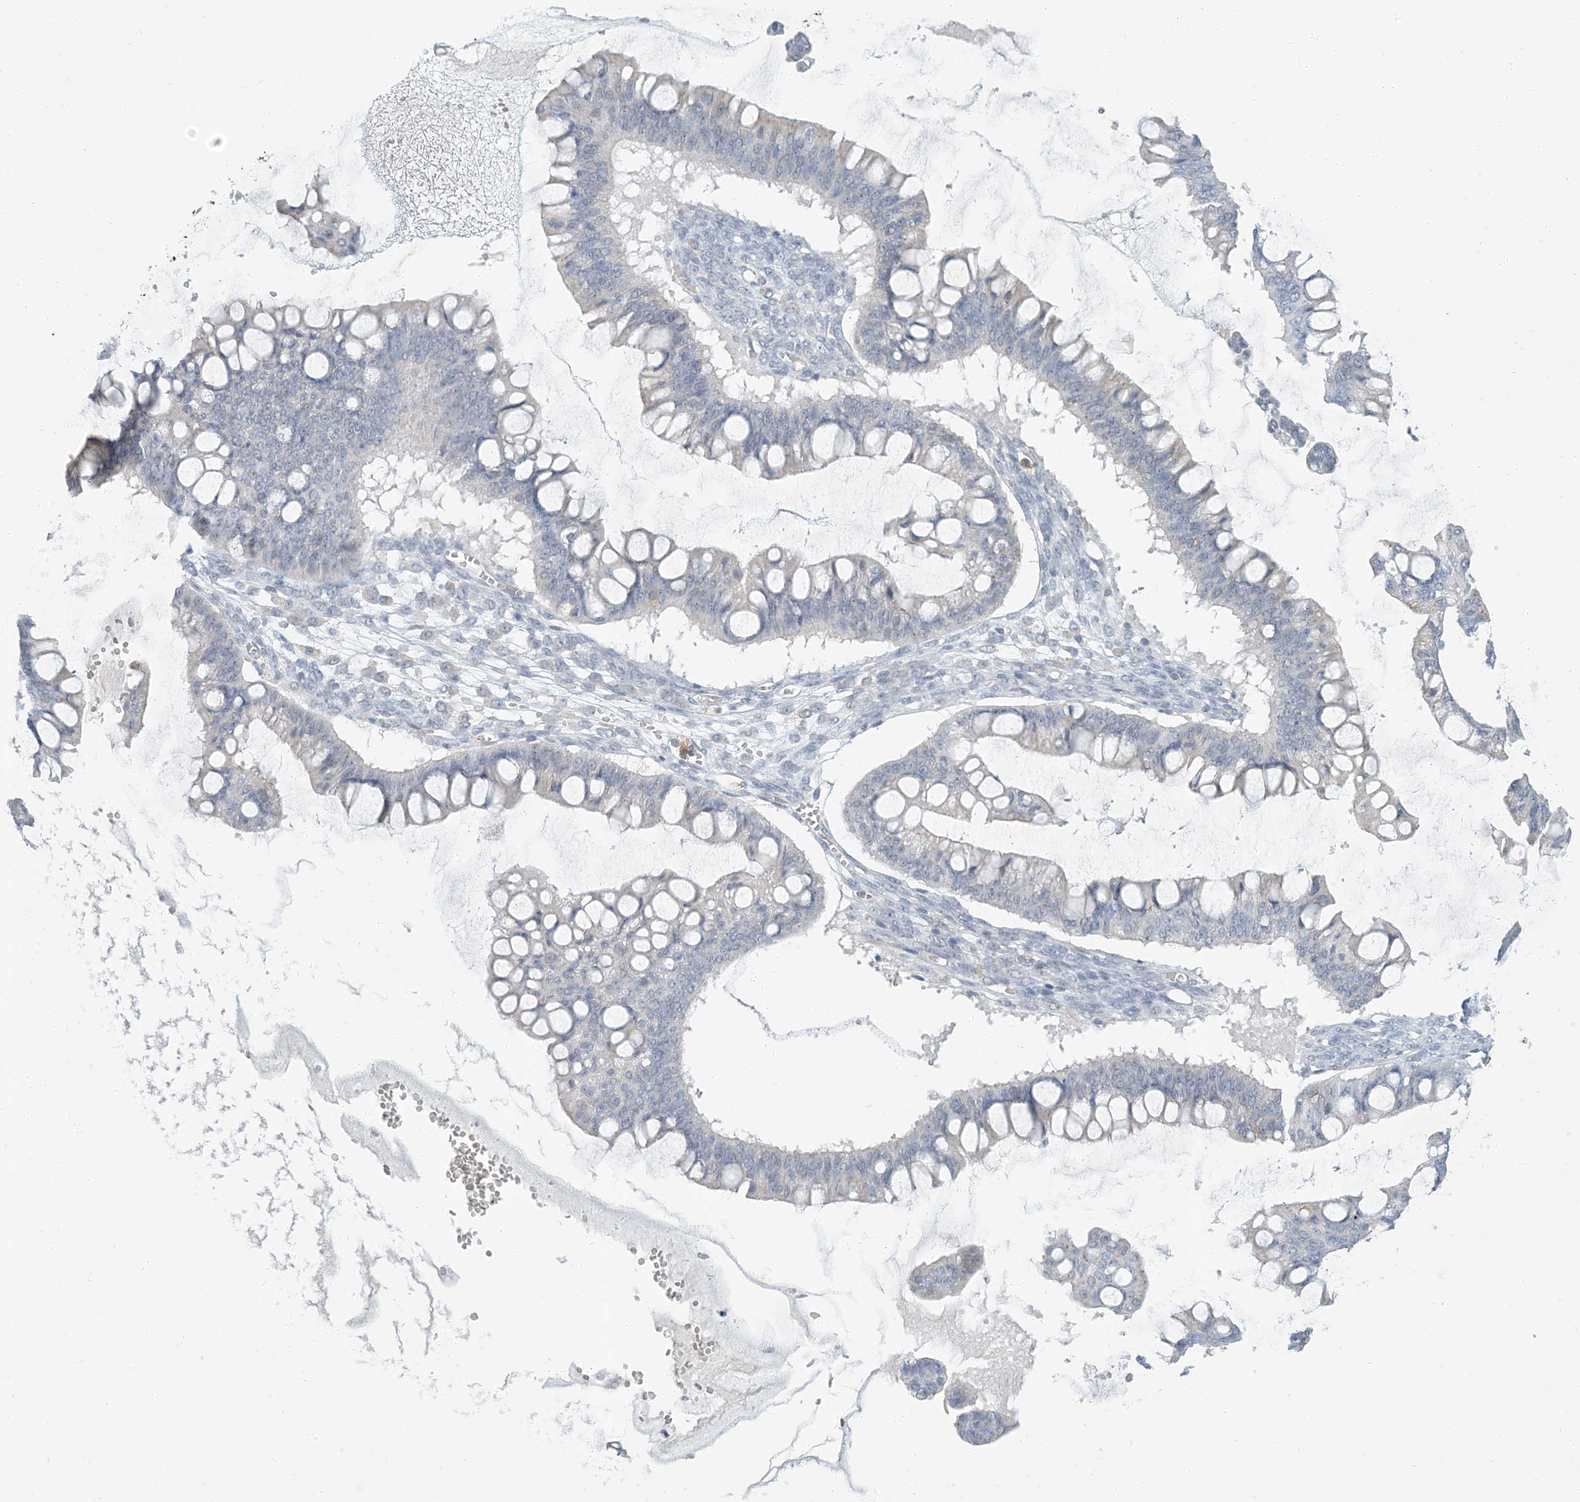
{"staining": {"intensity": "negative", "quantity": "none", "location": "none"}, "tissue": "ovarian cancer", "cell_type": "Tumor cells", "image_type": "cancer", "snomed": [{"axis": "morphology", "description": "Cystadenocarcinoma, mucinous, NOS"}, {"axis": "topography", "description": "Ovary"}], "caption": "An immunohistochemistry (IHC) image of ovarian cancer is shown. There is no staining in tumor cells of ovarian cancer. The staining was performed using DAB to visualize the protein expression in brown, while the nuclei were stained in blue with hematoxylin (Magnification: 20x).", "gene": "EPHA4", "patient": {"sex": "female", "age": 73}}